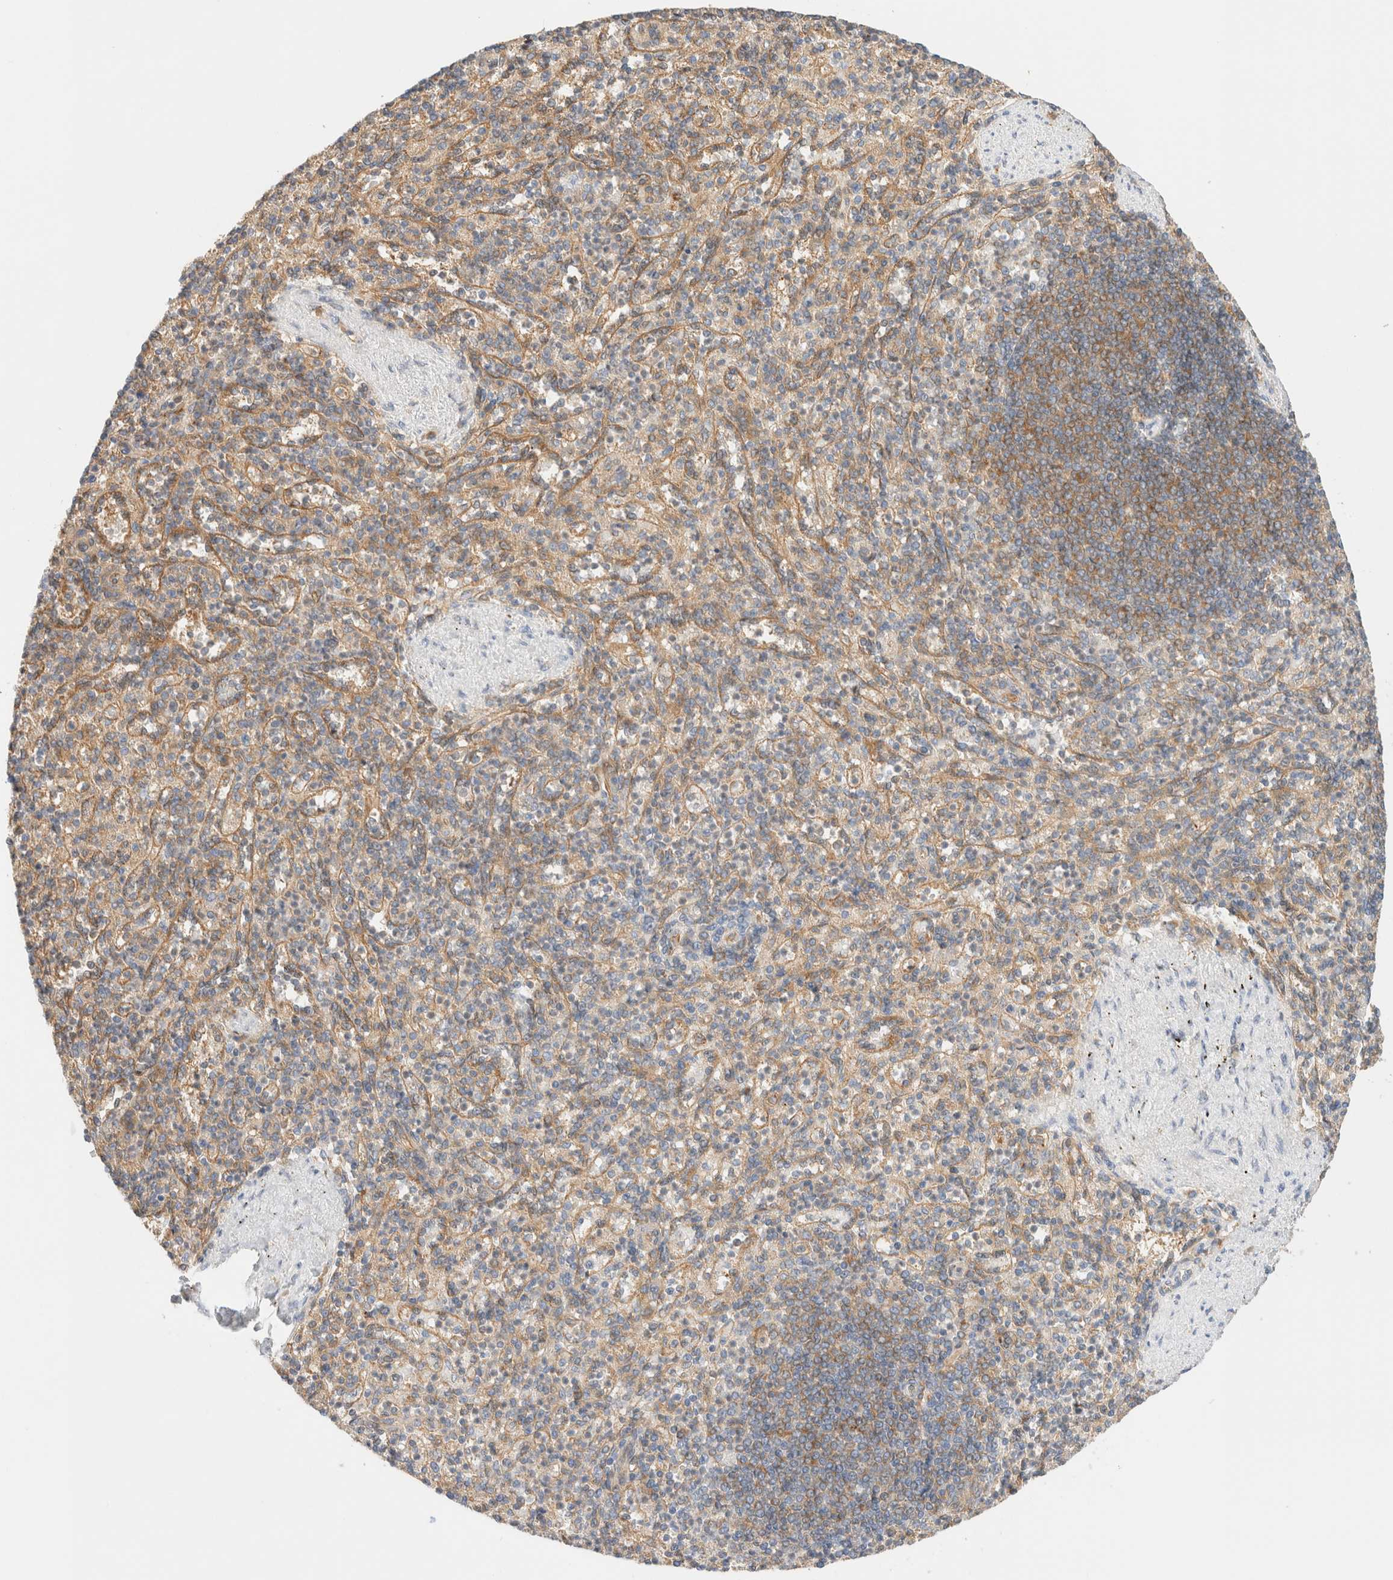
{"staining": {"intensity": "moderate", "quantity": ">75%", "location": "cytoplasmic/membranous"}, "tissue": "spleen", "cell_type": "Cells in red pulp", "image_type": "normal", "snomed": [{"axis": "morphology", "description": "Normal tissue, NOS"}, {"axis": "topography", "description": "Spleen"}], "caption": "Protein staining of normal spleen displays moderate cytoplasmic/membranous expression in about >75% of cells in red pulp.", "gene": "RABEP1", "patient": {"sex": "female", "age": 74}}